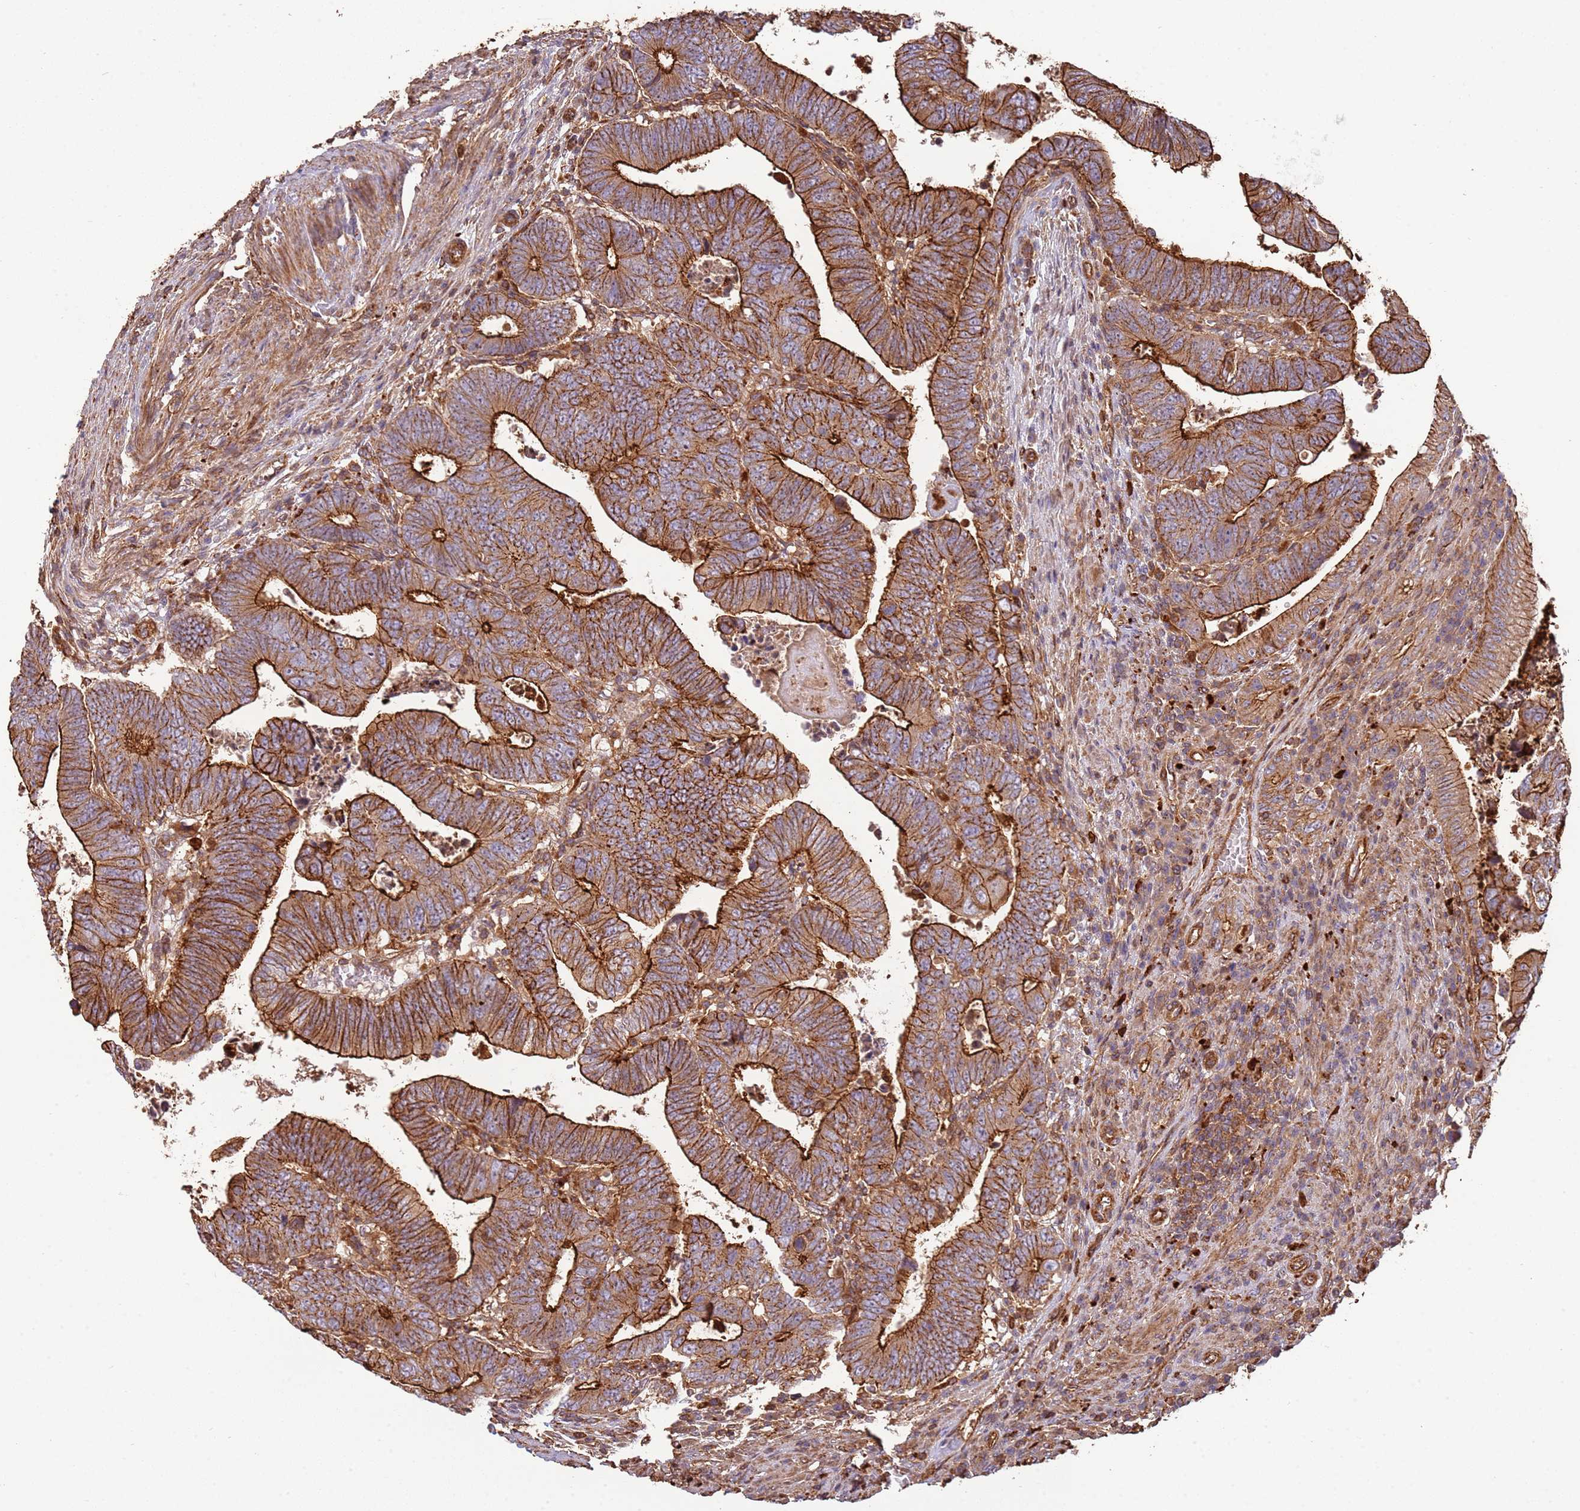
{"staining": {"intensity": "strong", "quantity": ">75%", "location": "cytoplasmic/membranous"}, "tissue": "colorectal cancer", "cell_type": "Tumor cells", "image_type": "cancer", "snomed": [{"axis": "morphology", "description": "Normal tissue, NOS"}, {"axis": "morphology", "description": "Adenocarcinoma, NOS"}, {"axis": "topography", "description": "Rectum"}], "caption": "Adenocarcinoma (colorectal) stained with a brown dye displays strong cytoplasmic/membranous positive expression in approximately >75% of tumor cells.", "gene": "NDUFAF4", "patient": {"sex": "female", "age": 65}}